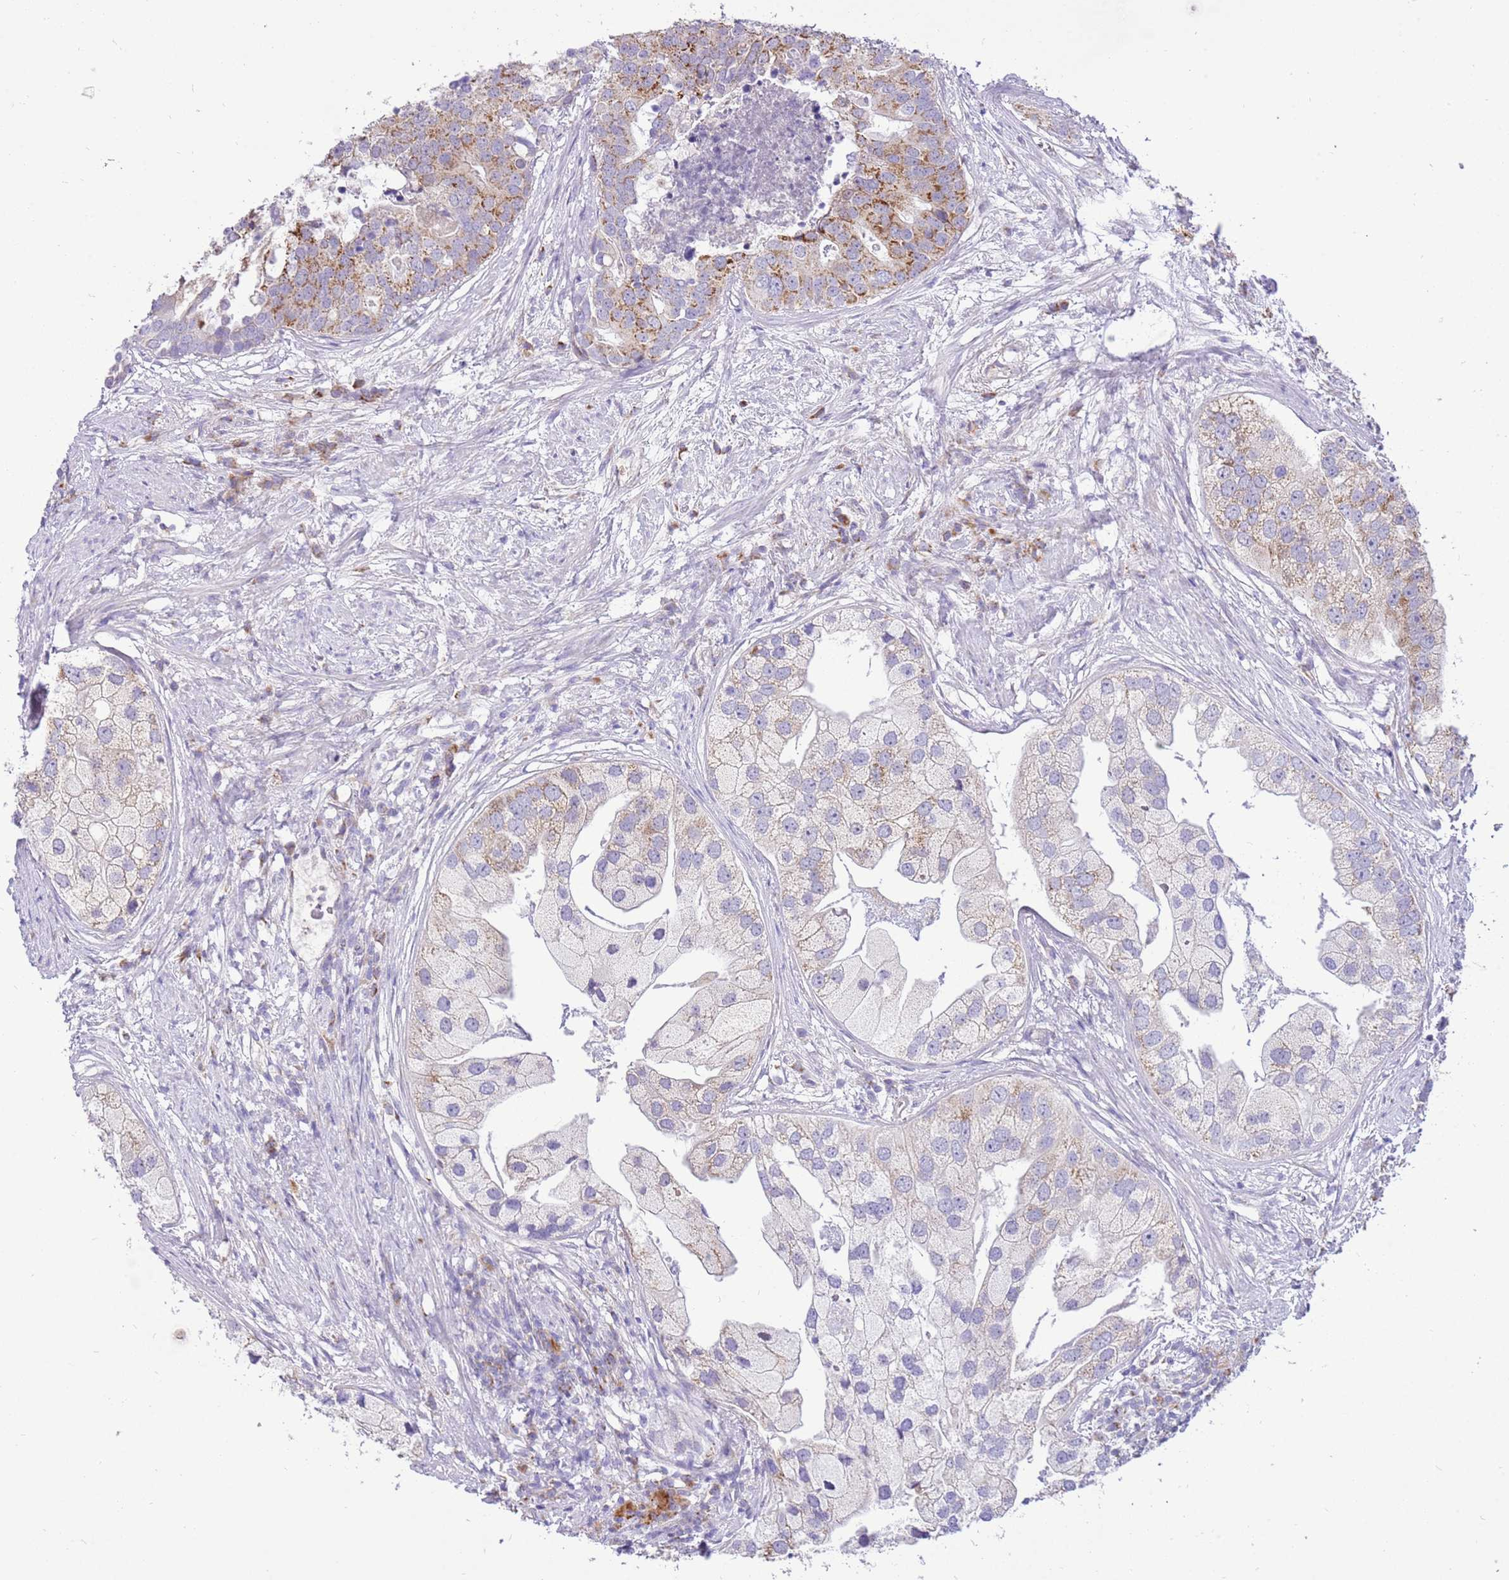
{"staining": {"intensity": "moderate", "quantity": "25%-75%", "location": "cytoplasmic/membranous"}, "tissue": "prostate cancer", "cell_type": "Tumor cells", "image_type": "cancer", "snomed": [{"axis": "morphology", "description": "Adenocarcinoma, High grade"}, {"axis": "topography", "description": "Prostate"}], "caption": "High-grade adenocarcinoma (prostate) stained with a brown dye reveals moderate cytoplasmic/membranous positive positivity in about 25%-75% of tumor cells.", "gene": "COX17", "patient": {"sex": "male", "age": 62}}